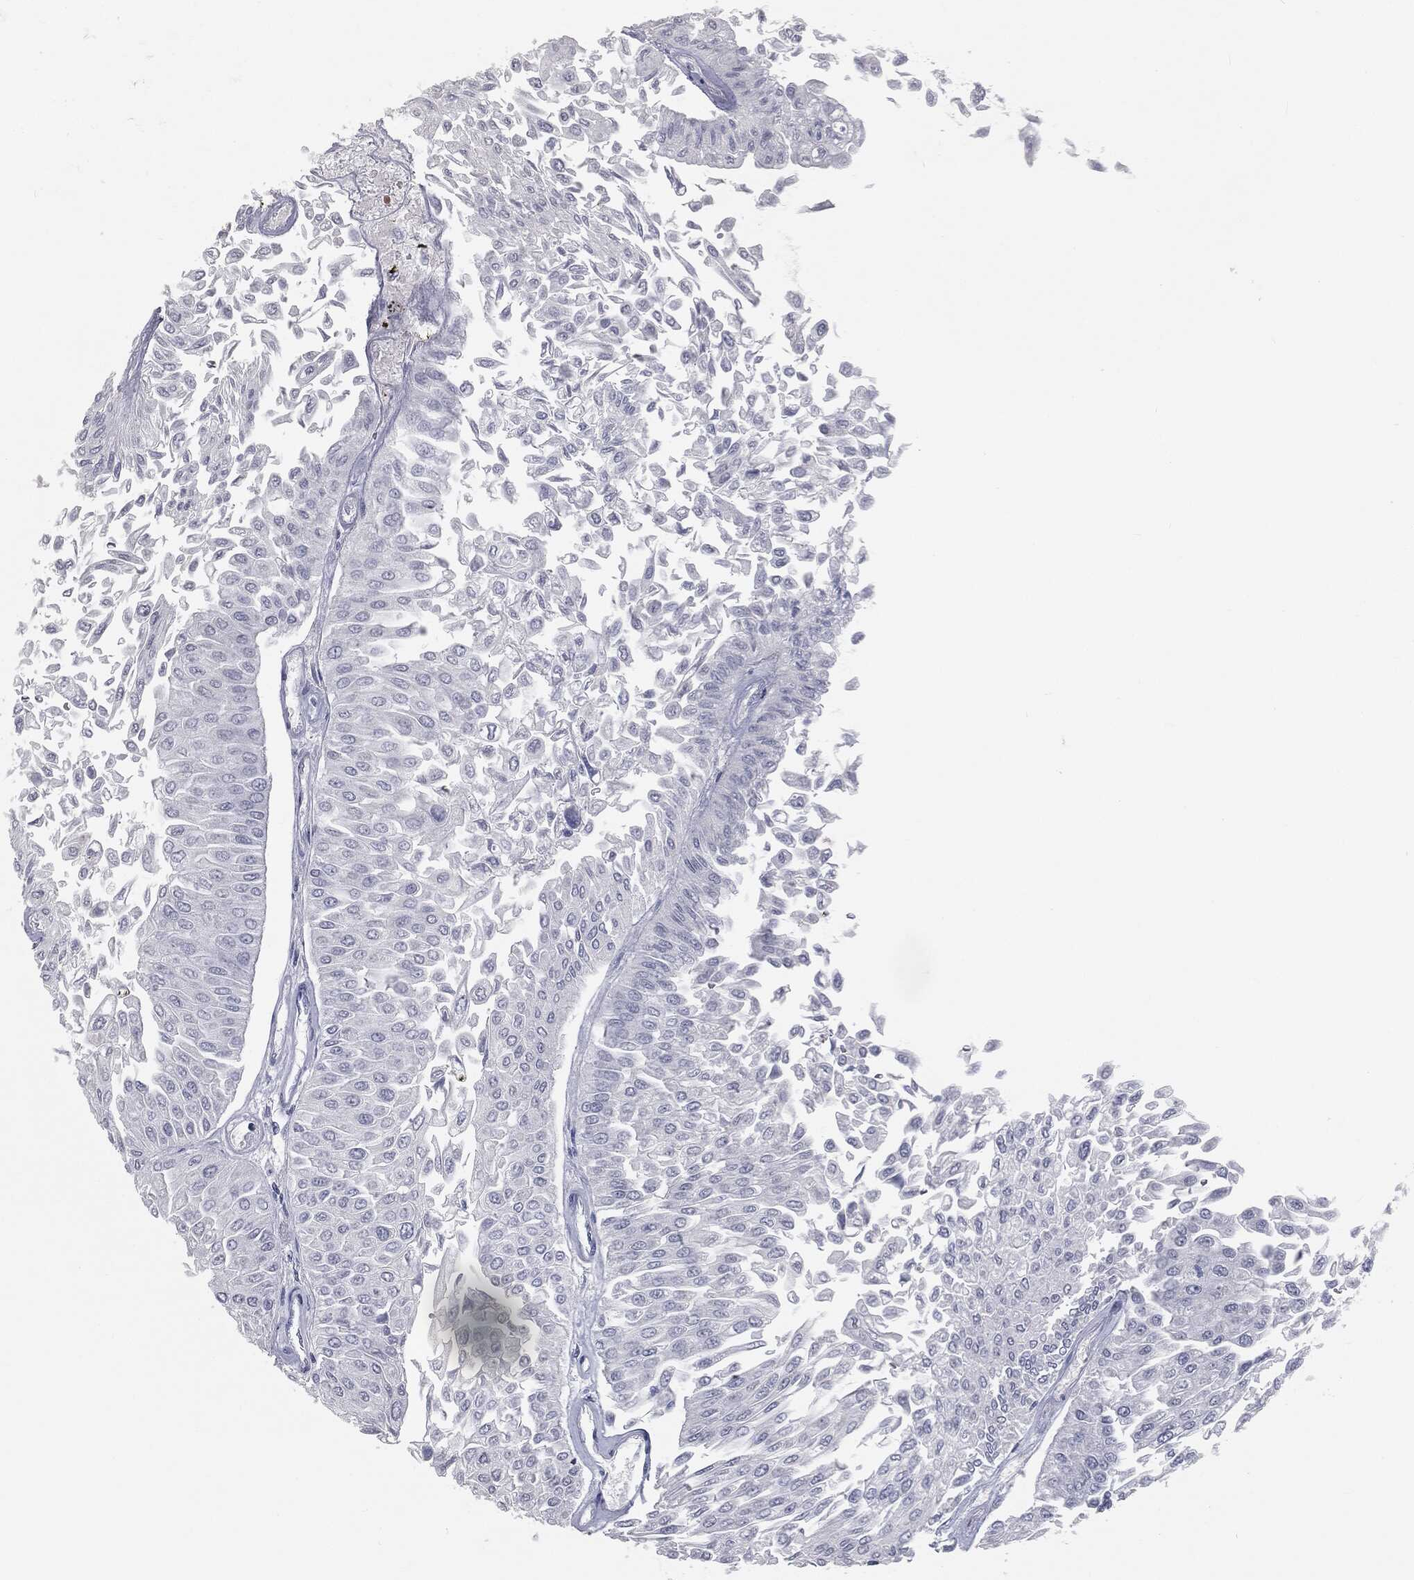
{"staining": {"intensity": "negative", "quantity": "none", "location": "none"}, "tissue": "urothelial cancer", "cell_type": "Tumor cells", "image_type": "cancer", "snomed": [{"axis": "morphology", "description": "Urothelial carcinoma, Low grade"}, {"axis": "topography", "description": "Urinary bladder"}], "caption": "This is an IHC image of low-grade urothelial carcinoma. There is no staining in tumor cells.", "gene": "PRAME", "patient": {"sex": "male", "age": 67}}